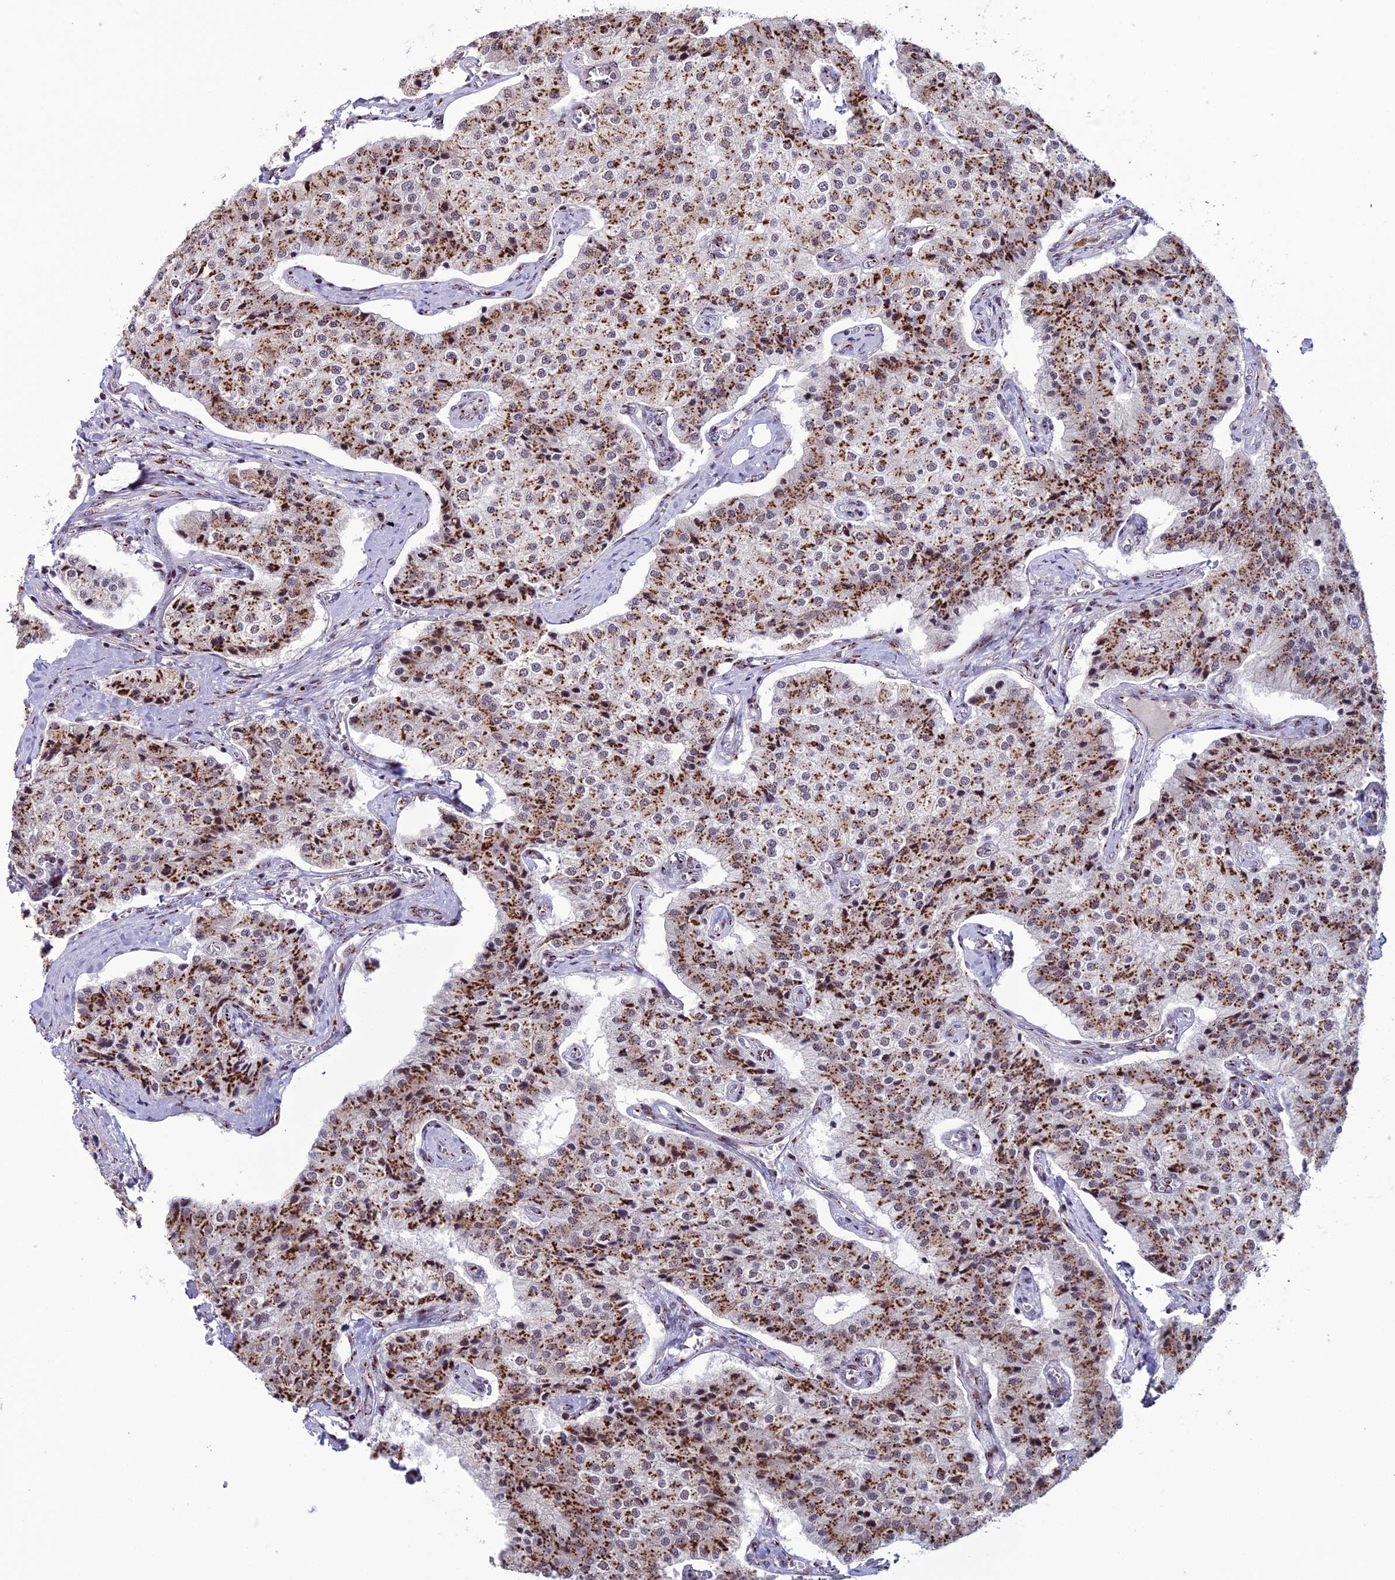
{"staining": {"intensity": "strong", "quantity": ">75%", "location": "cytoplasmic/membranous"}, "tissue": "carcinoid", "cell_type": "Tumor cells", "image_type": "cancer", "snomed": [{"axis": "morphology", "description": "Carcinoid, malignant, NOS"}, {"axis": "topography", "description": "Colon"}], "caption": "Carcinoid was stained to show a protein in brown. There is high levels of strong cytoplasmic/membranous staining in approximately >75% of tumor cells.", "gene": "PLEKHA4", "patient": {"sex": "female", "age": 52}}